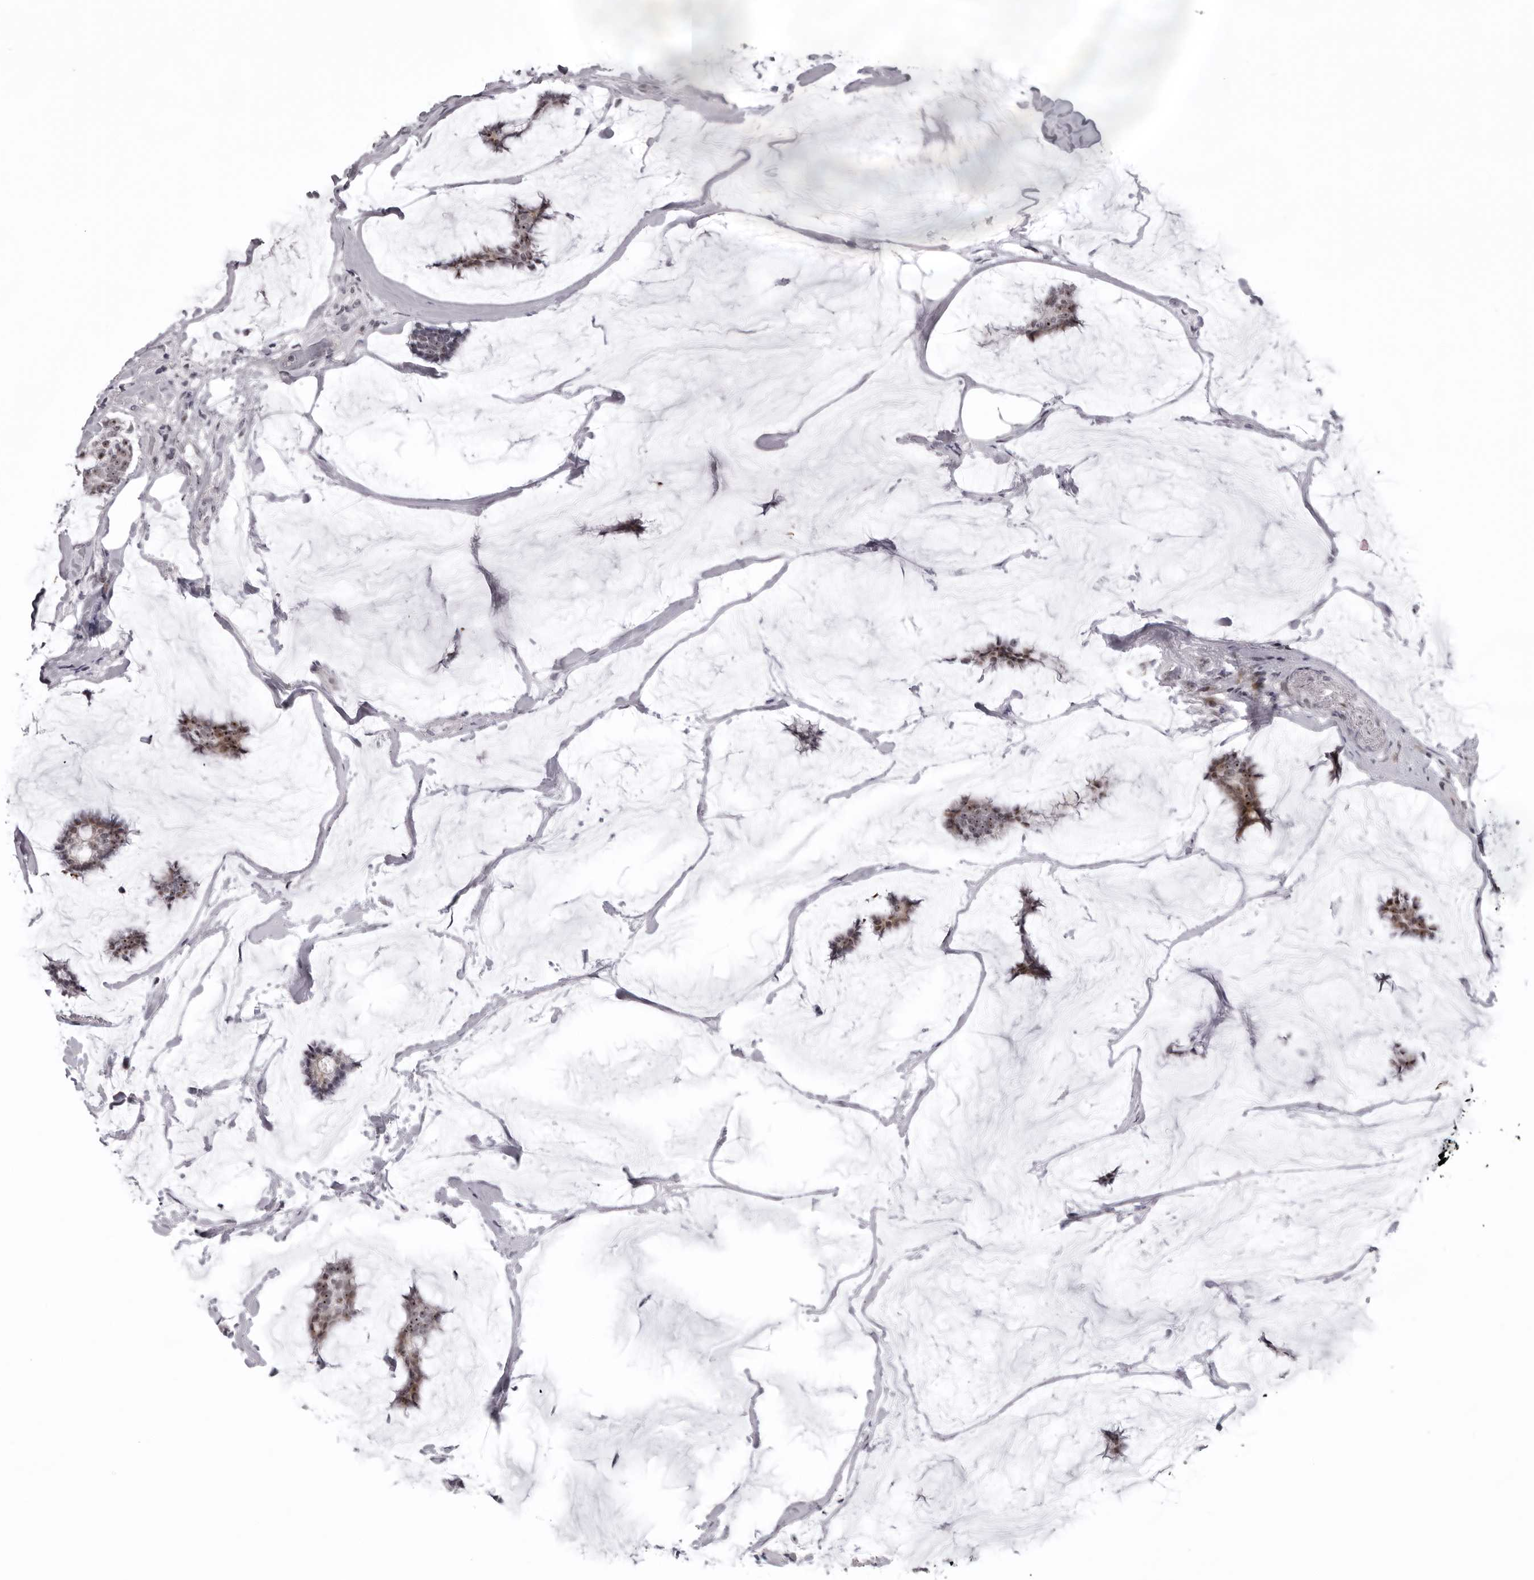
{"staining": {"intensity": "moderate", "quantity": ">75%", "location": "nuclear"}, "tissue": "breast cancer", "cell_type": "Tumor cells", "image_type": "cancer", "snomed": [{"axis": "morphology", "description": "Duct carcinoma"}, {"axis": "topography", "description": "Breast"}], "caption": "Immunohistochemical staining of human breast cancer (intraductal carcinoma) displays moderate nuclear protein positivity in approximately >75% of tumor cells.", "gene": "HELZ", "patient": {"sex": "female", "age": 93}}